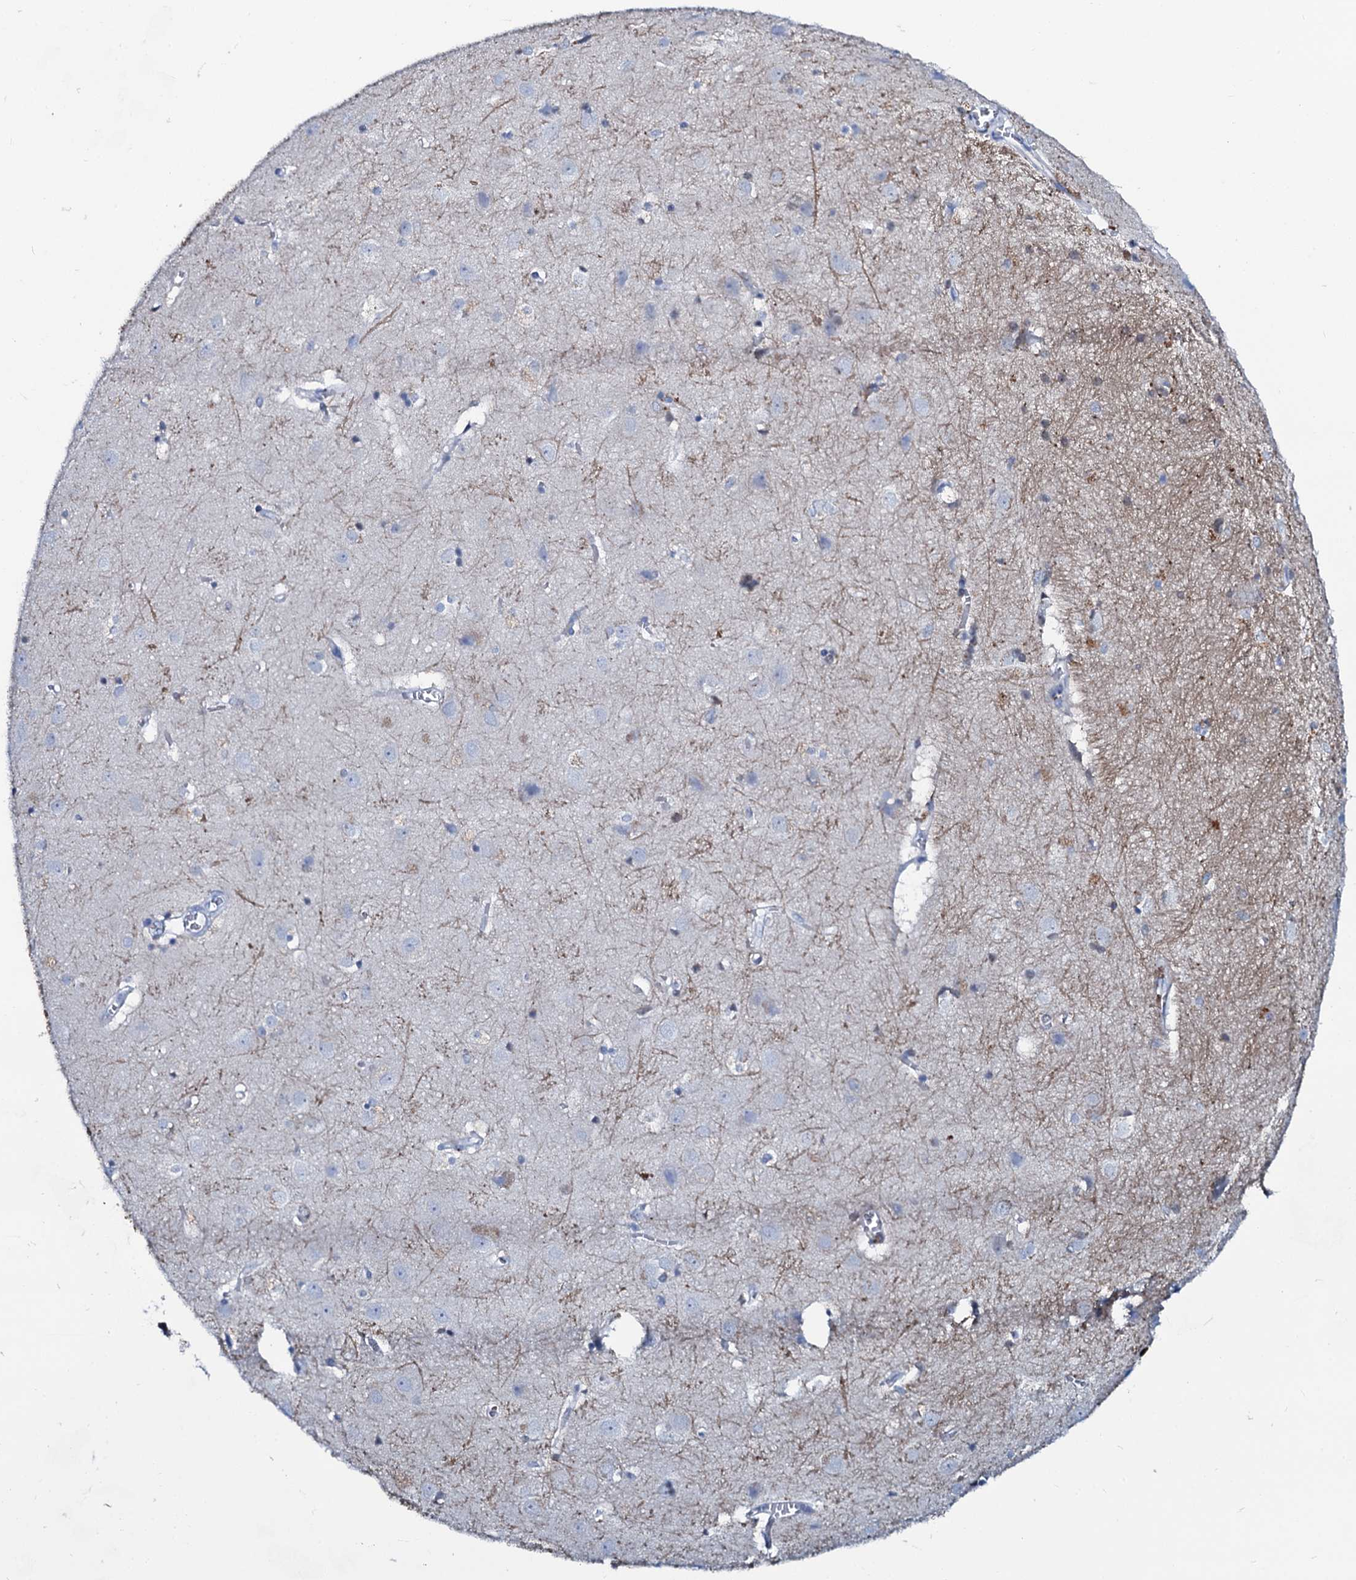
{"staining": {"intensity": "negative", "quantity": "none", "location": "none"}, "tissue": "cerebral cortex", "cell_type": "Endothelial cells", "image_type": "normal", "snomed": [{"axis": "morphology", "description": "Normal tissue, NOS"}, {"axis": "topography", "description": "Cerebral cortex"}], "caption": "An IHC image of unremarkable cerebral cortex is shown. There is no staining in endothelial cells of cerebral cortex. (Immunohistochemistry, brightfield microscopy, high magnification).", "gene": "SLC4A7", "patient": {"sex": "male", "age": 54}}